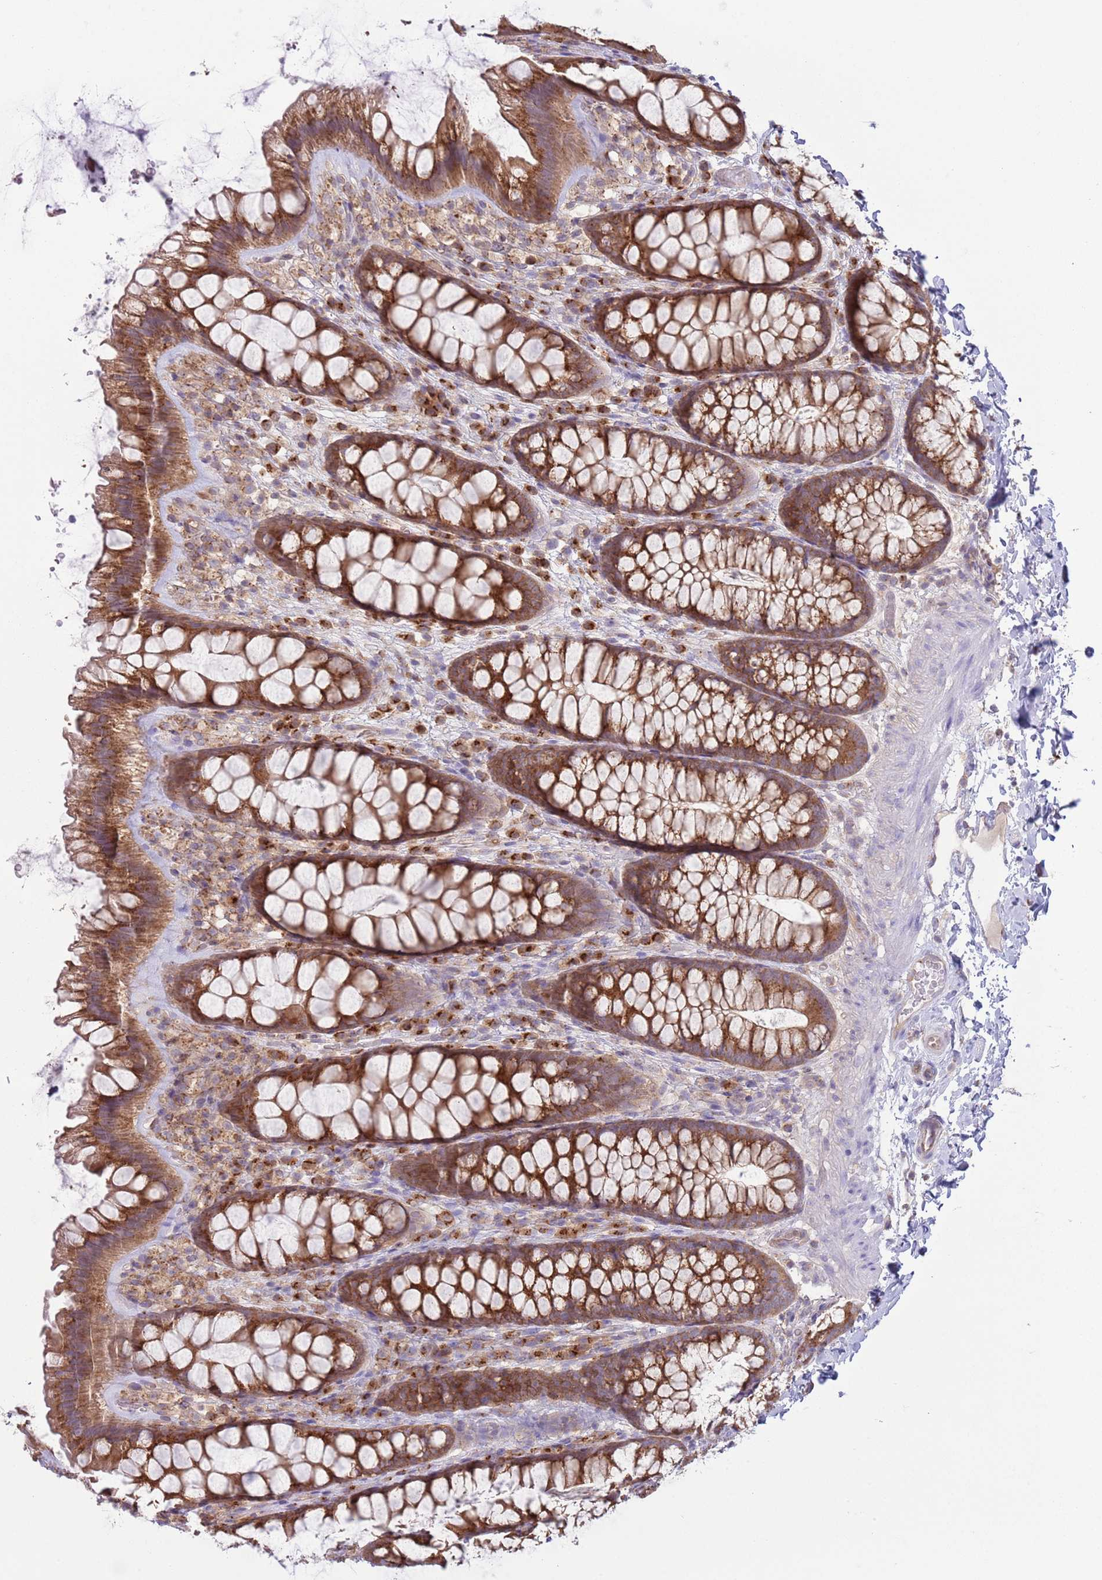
{"staining": {"intensity": "negative", "quantity": "none", "location": "none"}, "tissue": "colon", "cell_type": "Endothelial cells", "image_type": "normal", "snomed": [{"axis": "morphology", "description": "Normal tissue, NOS"}, {"axis": "topography", "description": "Colon"}], "caption": "Immunohistochemistry of normal colon reveals no expression in endothelial cells.", "gene": "COPE", "patient": {"sex": "male", "age": 46}}